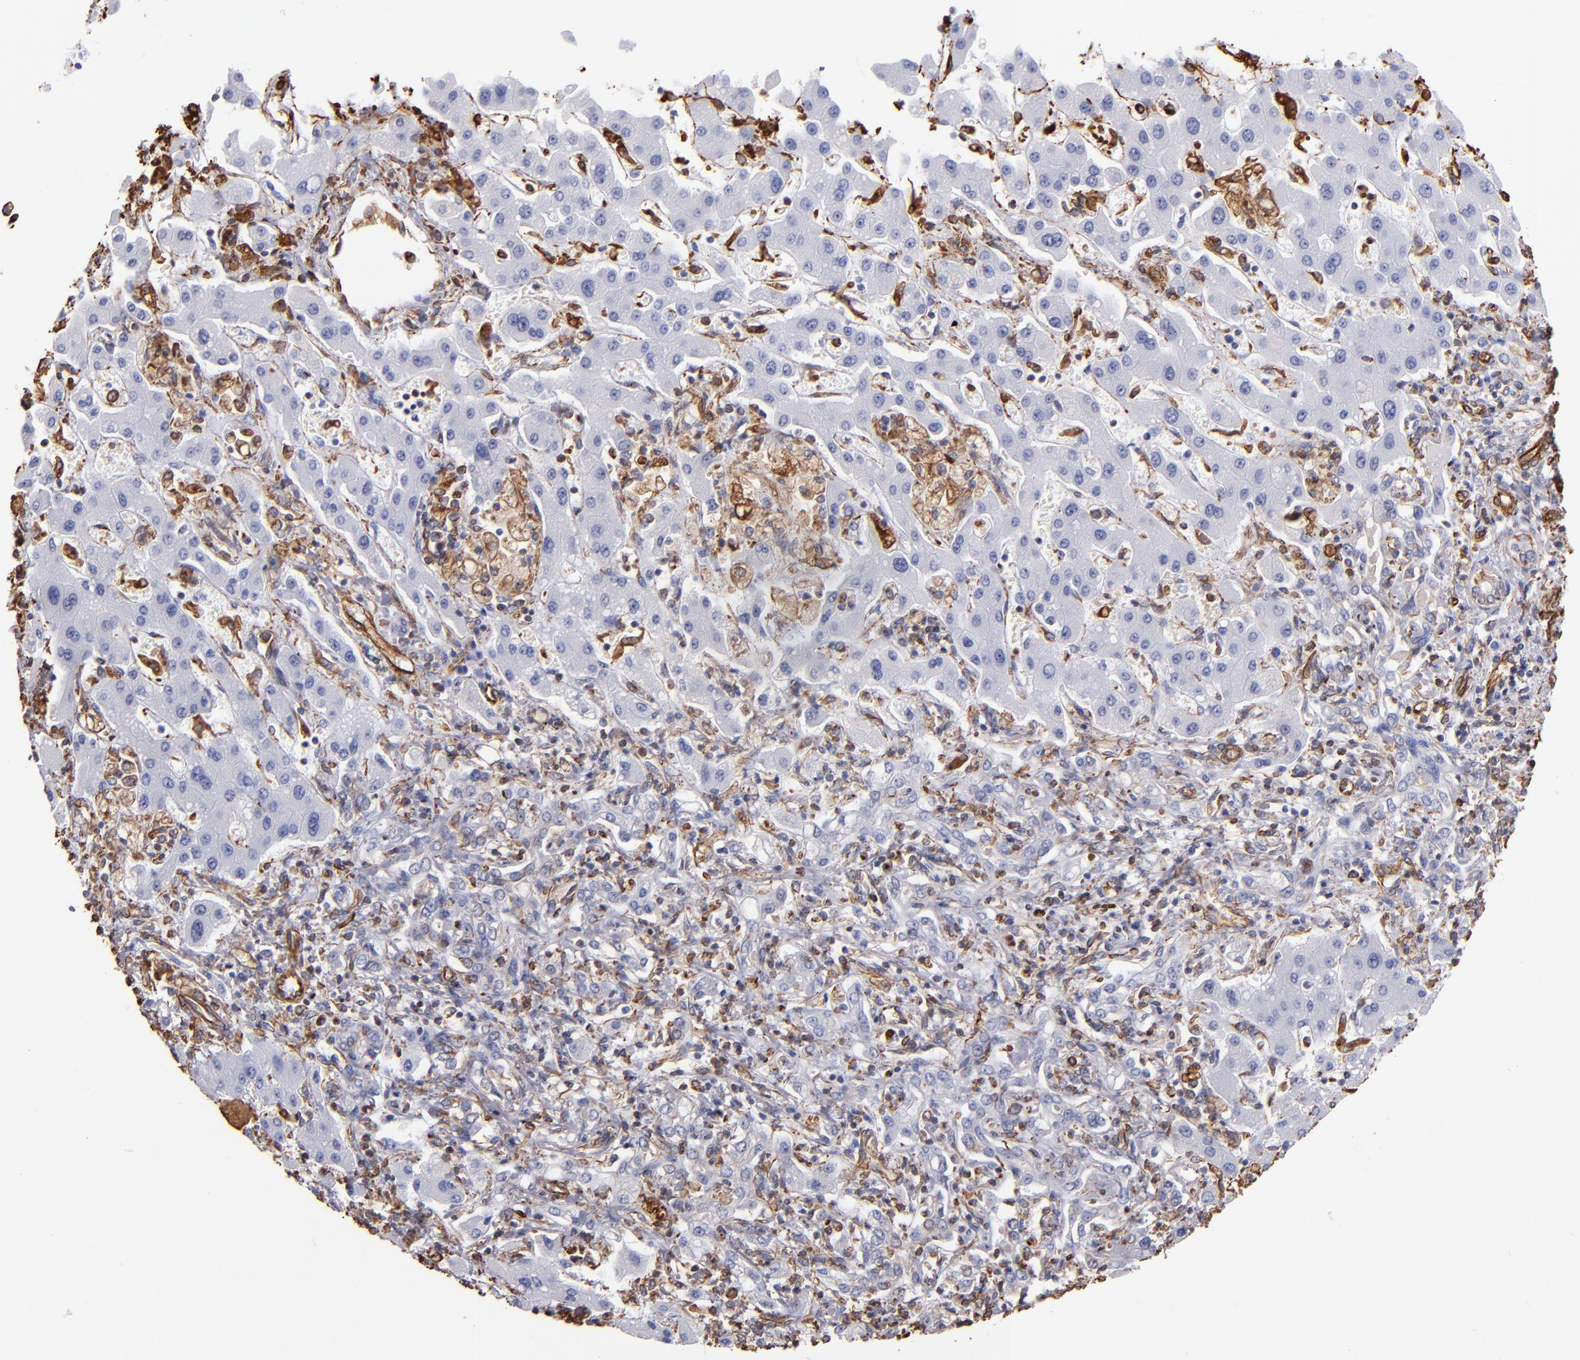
{"staining": {"intensity": "moderate", "quantity": "<25%", "location": "cytoplasmic/membranous"}, "tissue": "liver cancer", "cell_type": "Tumor cells", "image_type": "cancer", "snomed": [{"axis": "morphology", "description": "Cholangiocarcinoma"}, {"axis": "topography", "description": "Liver"}], "caption": "High-power microscopy captured an immunohistochemistry (IHC) histopathology image of liver cancer (cholangiocarcinoma), revealing moderate cytoplasmic/membranous positivity in about <25% of tumor cells.", "gene": "VIM", "patient": {"sex": "male", "age": 50}}